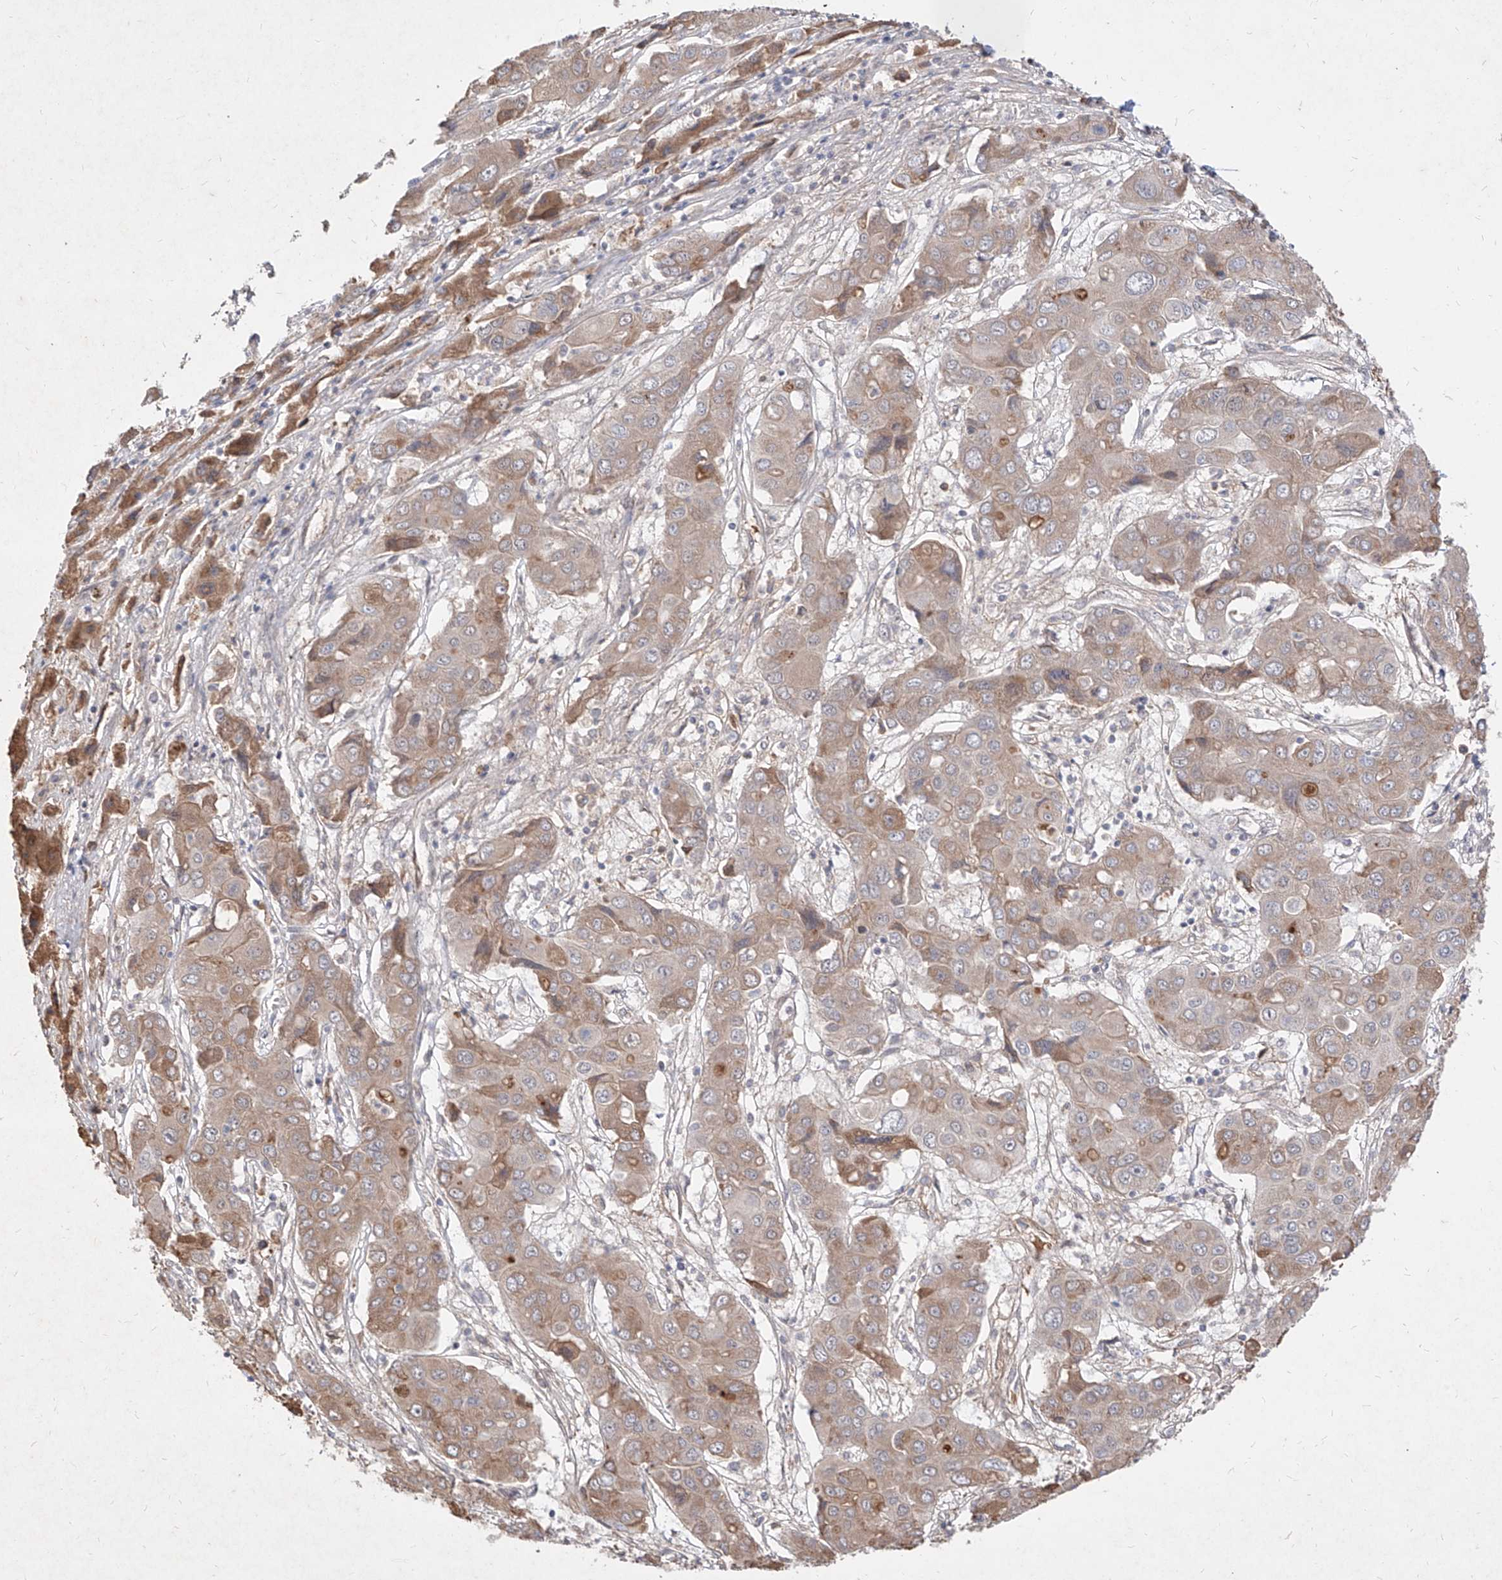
{"staining": {"intensity": "moderate", "quantity": "<25%", "location": "cytoplasmic/membranous"}, "tissue": "liver cancer", "cell_type": "Tumor cells", "image_type": "cancer", "snomed": [{"axis": "morphology", "description": "Cholangiocarcinoma"}, {"axis": "topography", "description": "Liver"}], "caption": "Moderate cytoplasmic/membranous protein expression is appreciated in about <25% of tumor cells in cholangiocarcinoma (liver).", "gene": "C4A", "patient": {"sex": "male", "age": 67}}